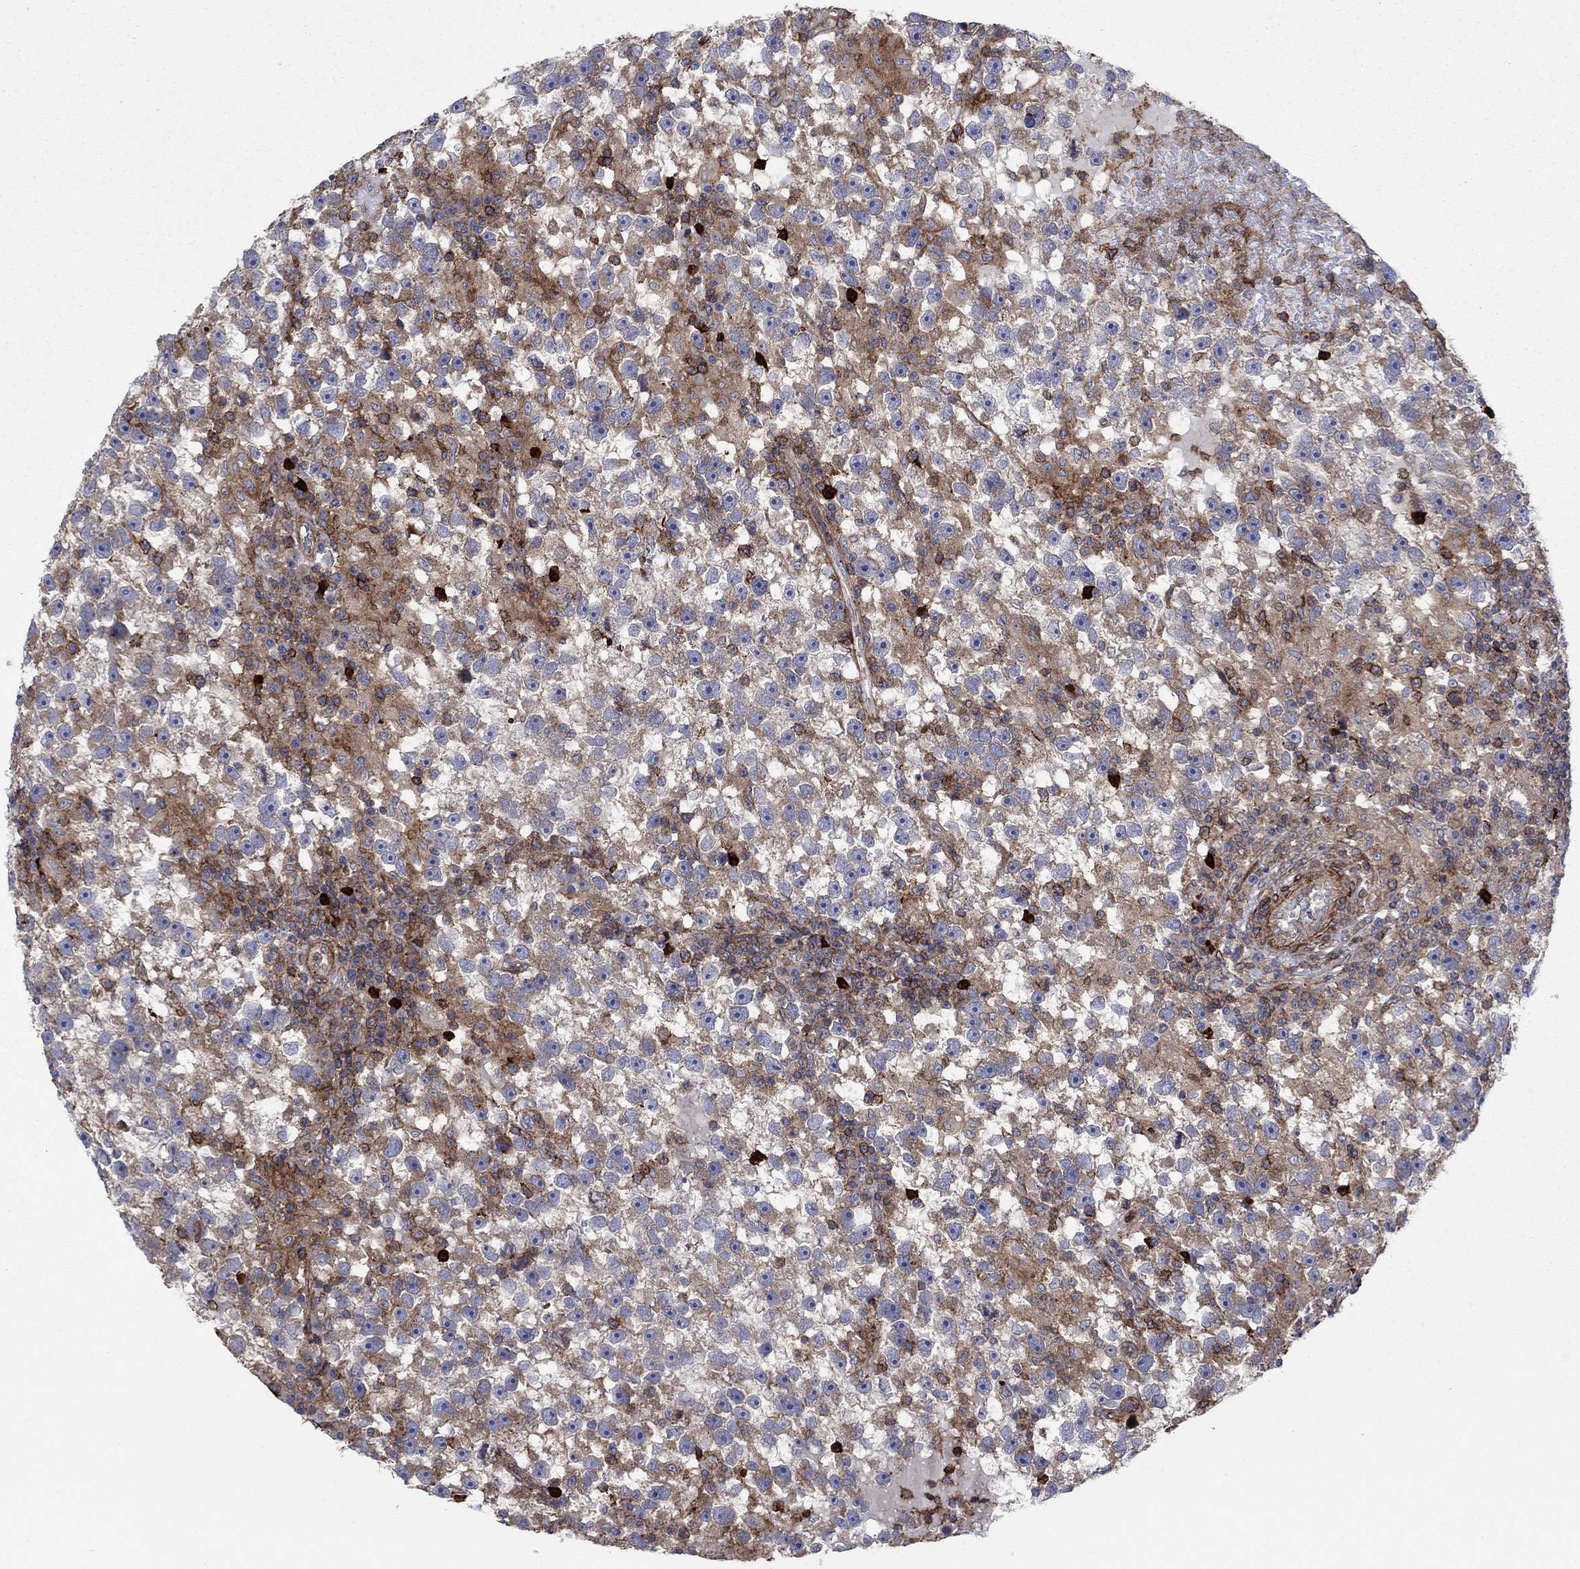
{"staining": {"intensity": "moderate", "quantity": "<25%", "location": "cytoplasmic/membranous"}, "tissue": "testis cancer", "cell_type": "Tumor cells", "image_type": "cancer", "snomed": [{"axis": "morphology", "description": "Seminoma, NOS"}, {"axis": "topography", "description": "Testis"}], "caption": "About <25% of tumor cells in human testis seminoma show moderate cytoplasmic/membranous protein expression as visualized by brown immunohistochemical staining.", "gene": "PAG1", "patient": {"sex": "male", "age": 47}}